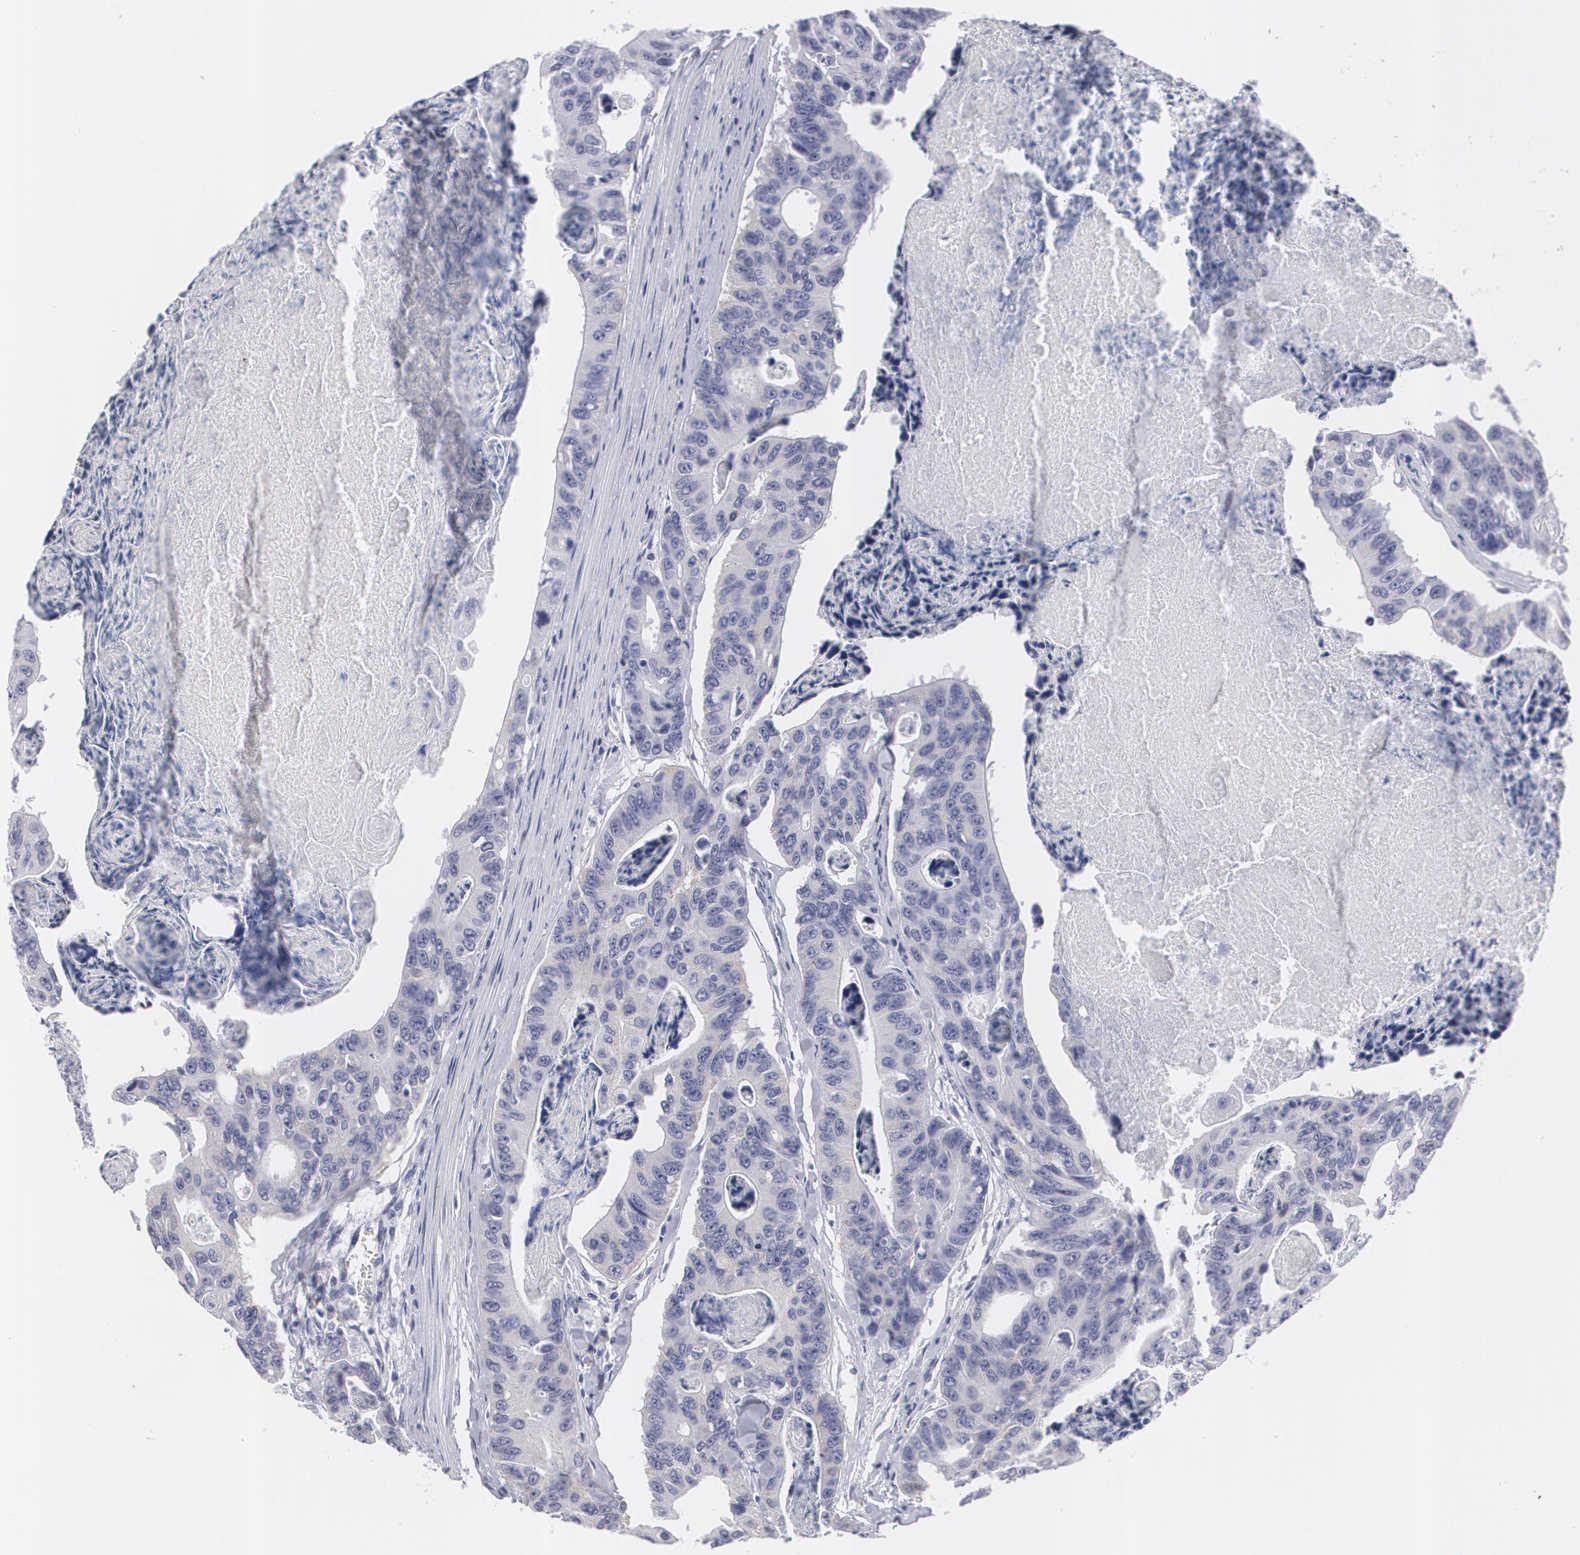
{"staining": {"intensity": "negative", "quantity": "none", "location": "none"}, "tissue": "colorectal cancer", "cell_type": "Tumor cells", "image_type": "cancer", "snomed": [{"axis": "morphology", "description": "Adenocarcinoma, NOS"}, {"axis": "topography", "description": "Colon"}], "caption": "Immunohistochemical staining of human colorectal cancer reveals no significant positivity in tumor cells. (Brightfield microscopy of DAB immunohistochemistry at high magnification).", "gene": "MBNL3", "patient": {"sex": "female", "age": 86}}